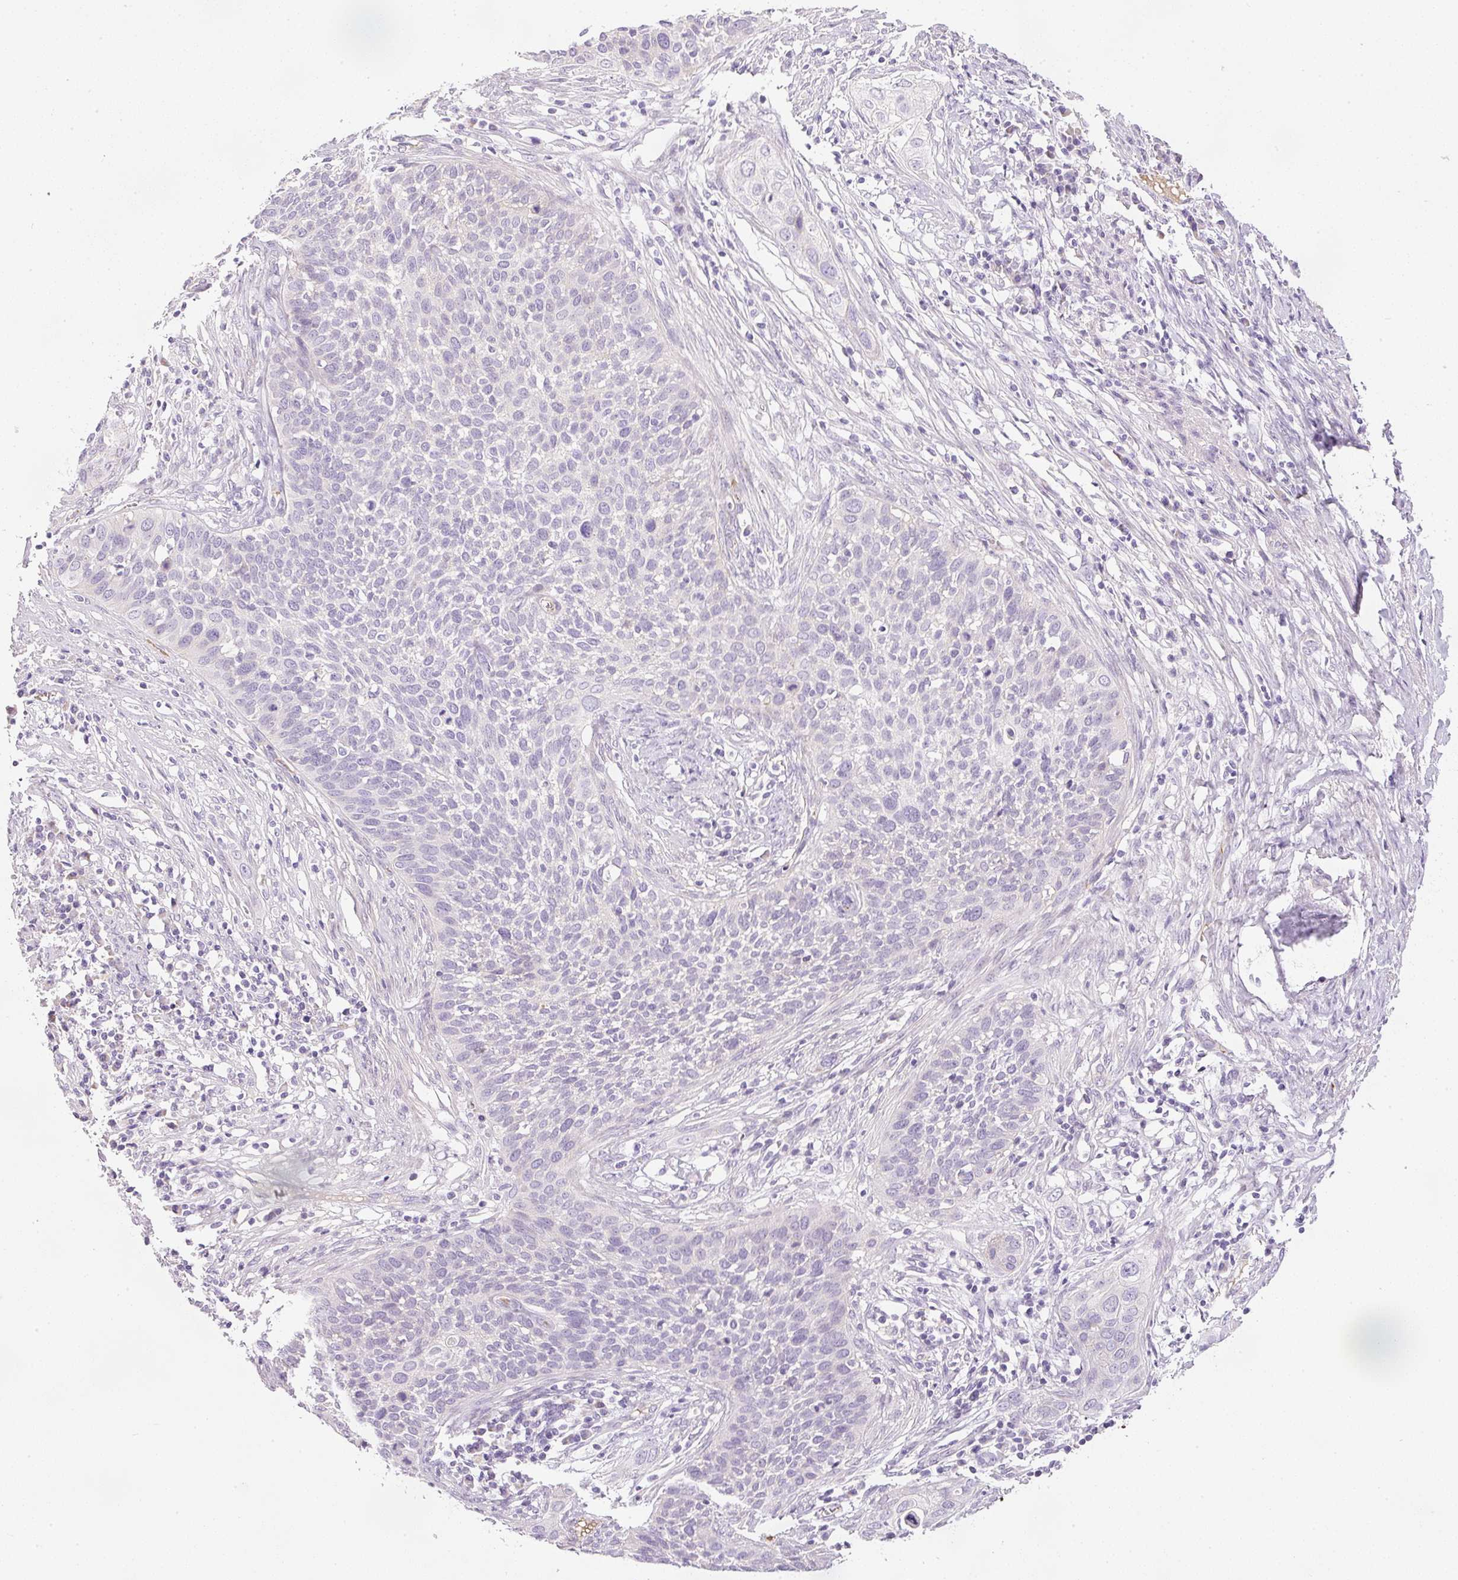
{"staining": {"intensity": "negative", "quantity": "none", "location": "none"}, "tissue": "cervical cancer", "cell_type": "Tumor cells", "image_type": "cancer", "snomed": [{"axis": "morphology", "description": "Squamous cell carcinoma, NOS"}, {"axis": "topography", "description": "Cervix"}], "caption": "An image of squamous cell carcinoma (cervical) stained for a protein shows no brown staining in tumor cells.", "gene": "KPNA5", "patient": {"sex": "female", "age": 34}}